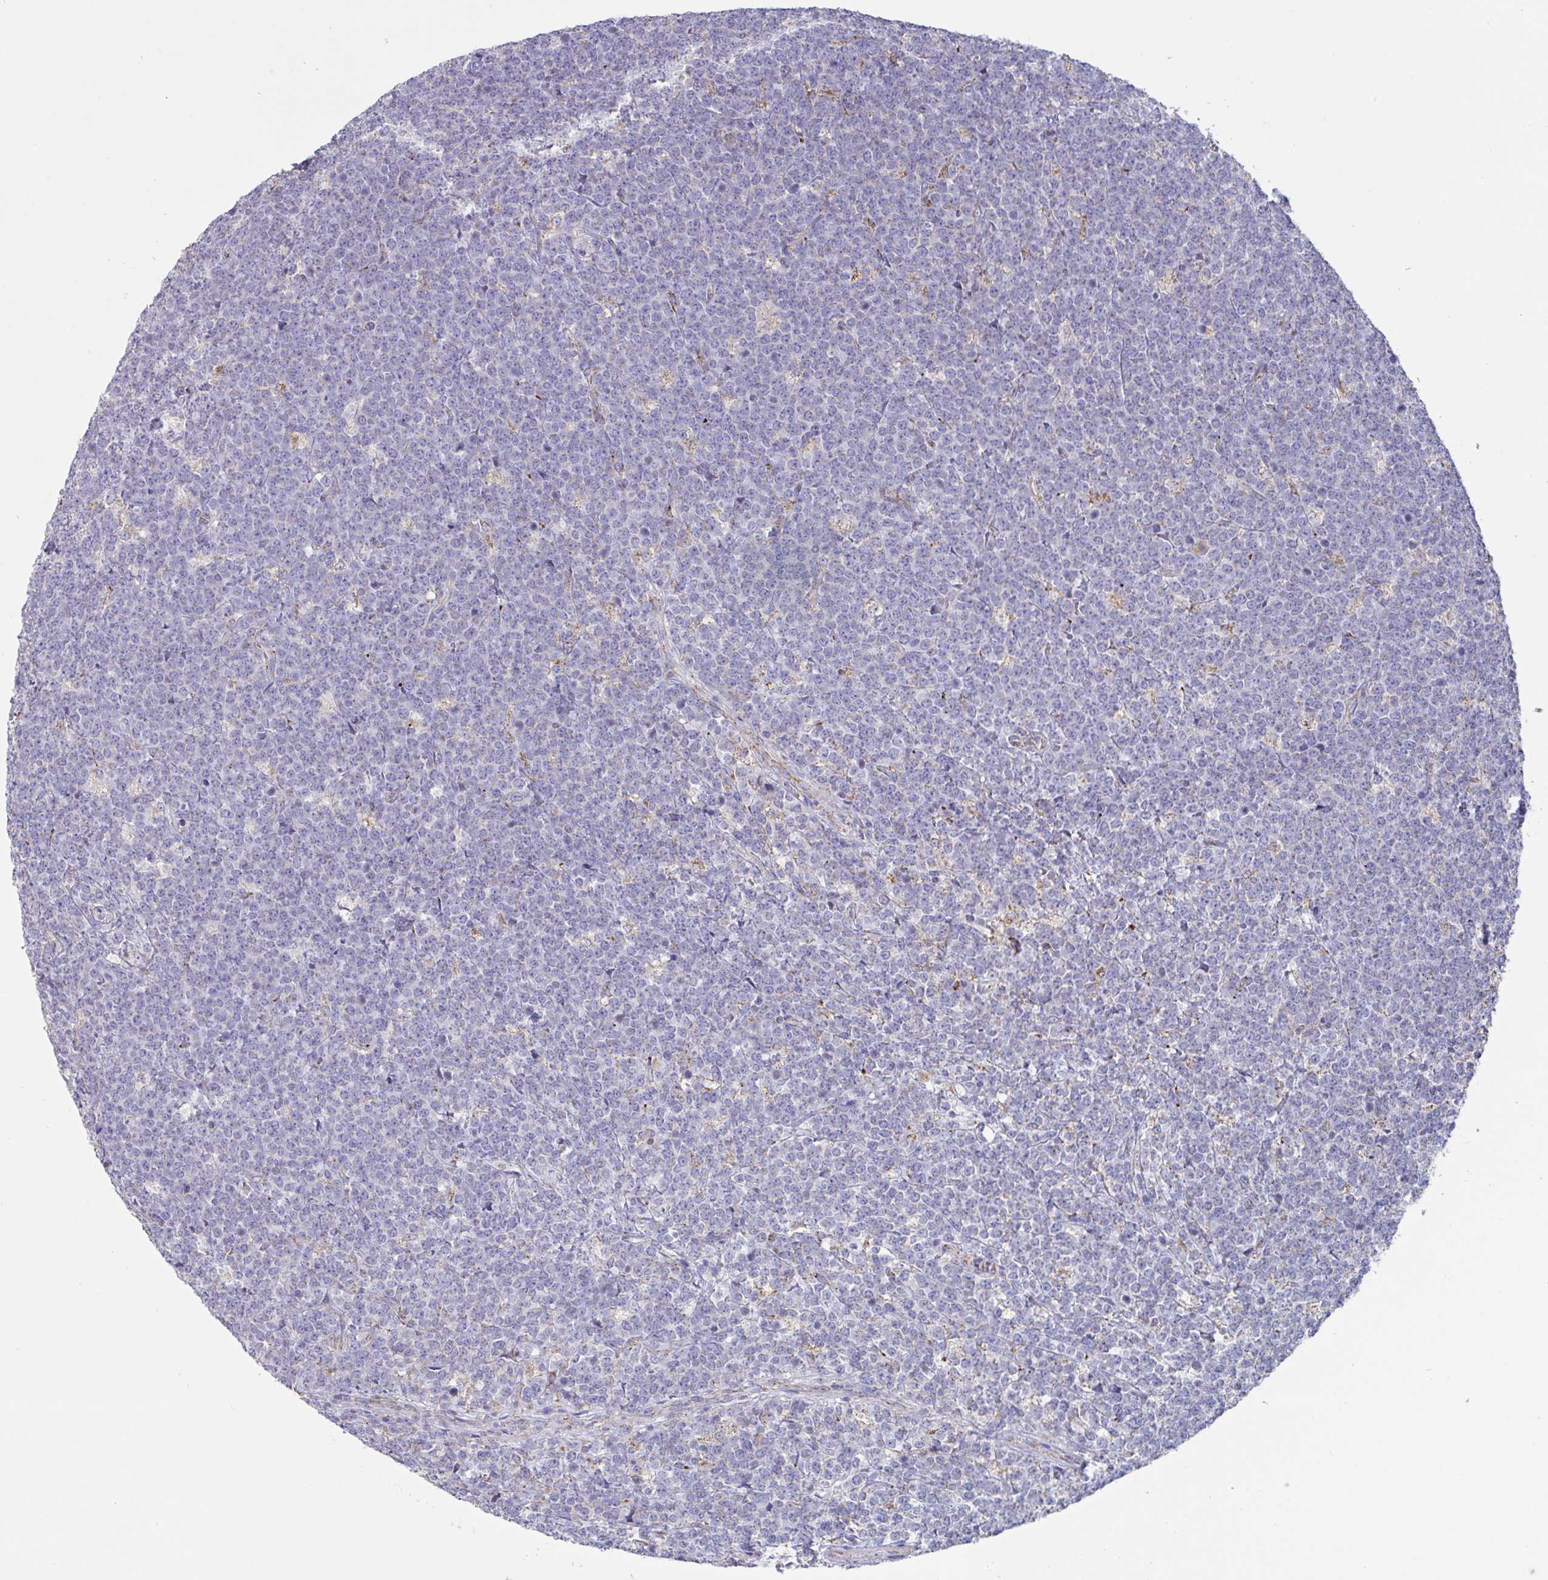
{"staining": {"intensity": "negative", "quantity": "none", "location": "none"}, "tissue": "lymphoma", "cell_type": "Tumor cells", "image_type": "cancer", "snomed": [{"axis": "morphology", "description": "Malignant lymphoma, non-Hodgkin's type, High grade"}, {"axis": "topography", "description": "Small intestine"}, {"axis": "topography", "description": "Colon"}], "caption": "The micrograph demonstrates no staining of tumor cells in malignant lymphoma, non-Hodgkin's type (high-grade).", "gene": "DOK7", "patient": {"sex": "male", "age": 8}}